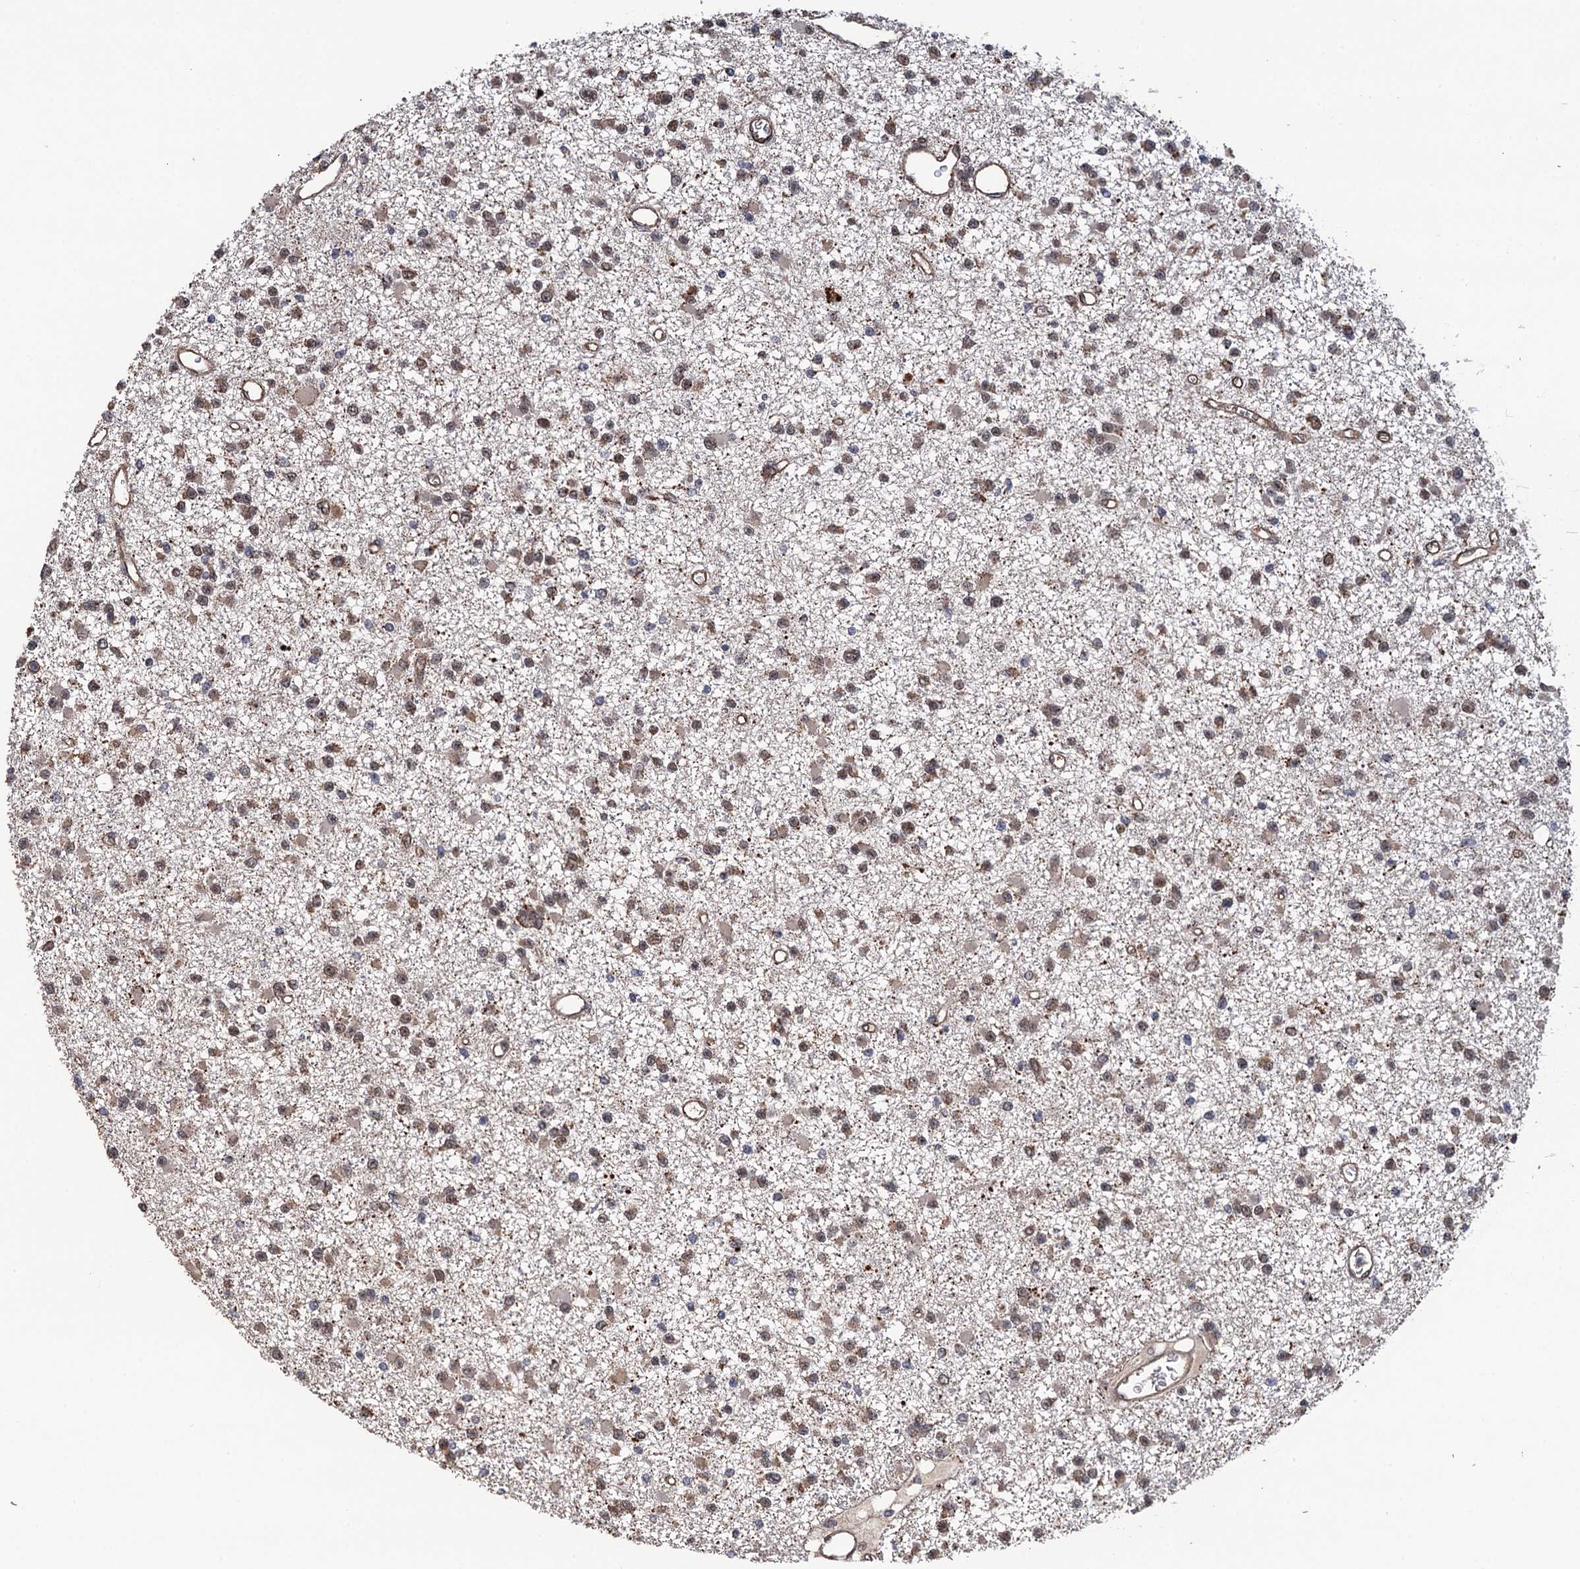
{"staining": {"intensity": "moderate", "quantity": "25%-75%", "location": "nuclear"}, "tissue": "glioma", "cell_type": "Tumor cells", "image_type": "cancer", "snomed": [{"axis": "morphology", "description": "Glioma, malignant, Low grade"}, {"axis": "topography", "description": "Brain"}], "caption": "An image of human low-grade glioma (malignant) stained for a protein exhibits moderate nuclear brown staining in tumor cells.", "gene": "LRRC63", "patient": {"sex": "female", "age": 22}}